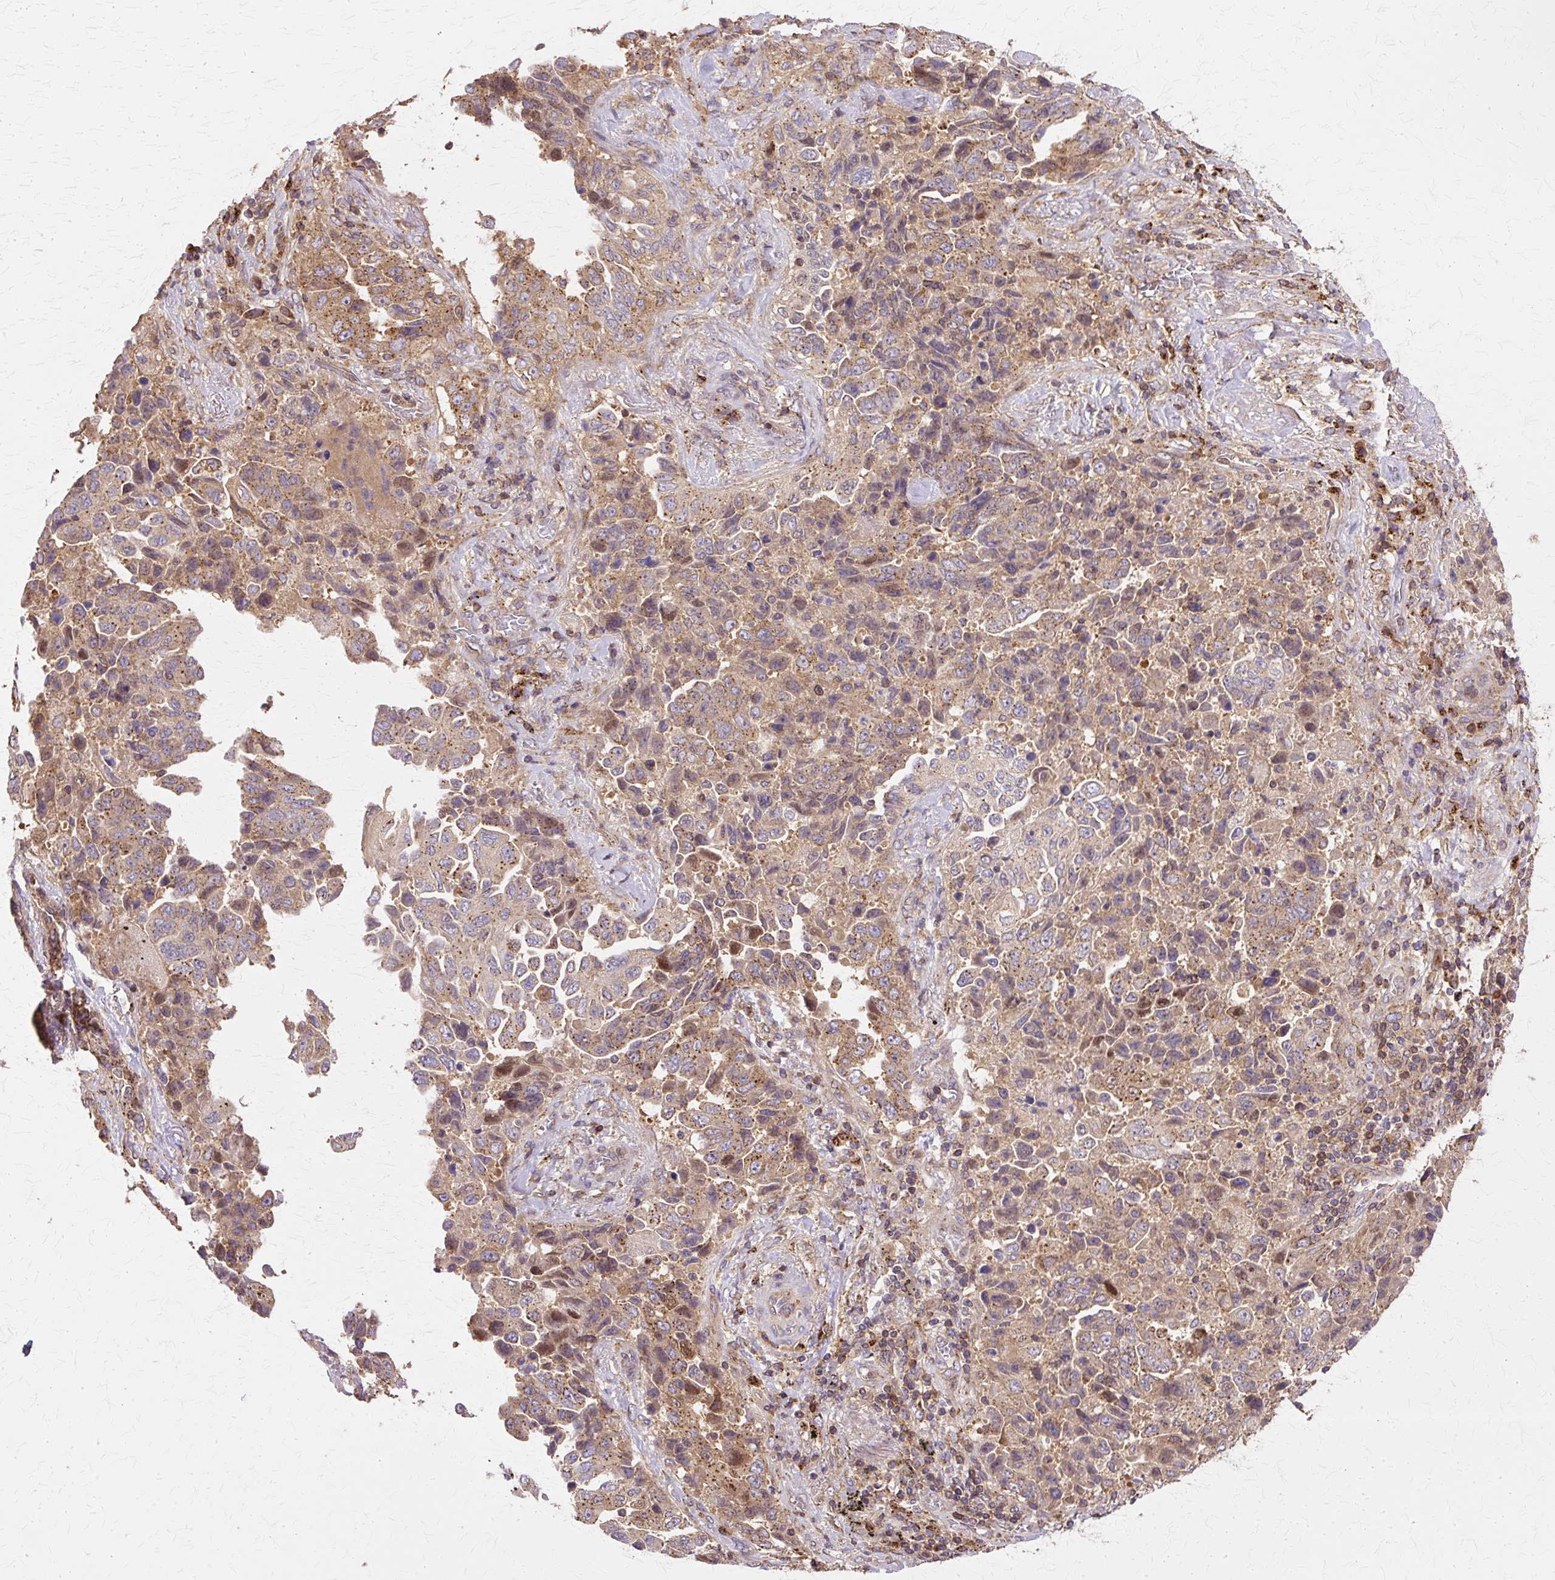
{"staining": {"intensity": "moderate", "quantity": ">75%", "location": "cytoplasmic/membranous"}, "tissue": "lung cancer", "cell_type": "Tumor cells", "image_type": "cancer", "snomed": [{"axis": "morphology", "description": "Adenocarcinoma, NOS"}, {"axis": "topography", "description": "Lung"}], "caption": "Immunohistochemistry of lung cancer (adenocarcinoma) displays medium levels of moderate cytoplasmic/membranous positivity in about >75% of tumor cells. Using DAB (3,3'-diaminobenzidine) (brown) and hematoxylin (blue) stains, captured at high magnification using brightfield microscopy.", "gene": "COPB1", "patient": {"sex": "female", "age": 51}}